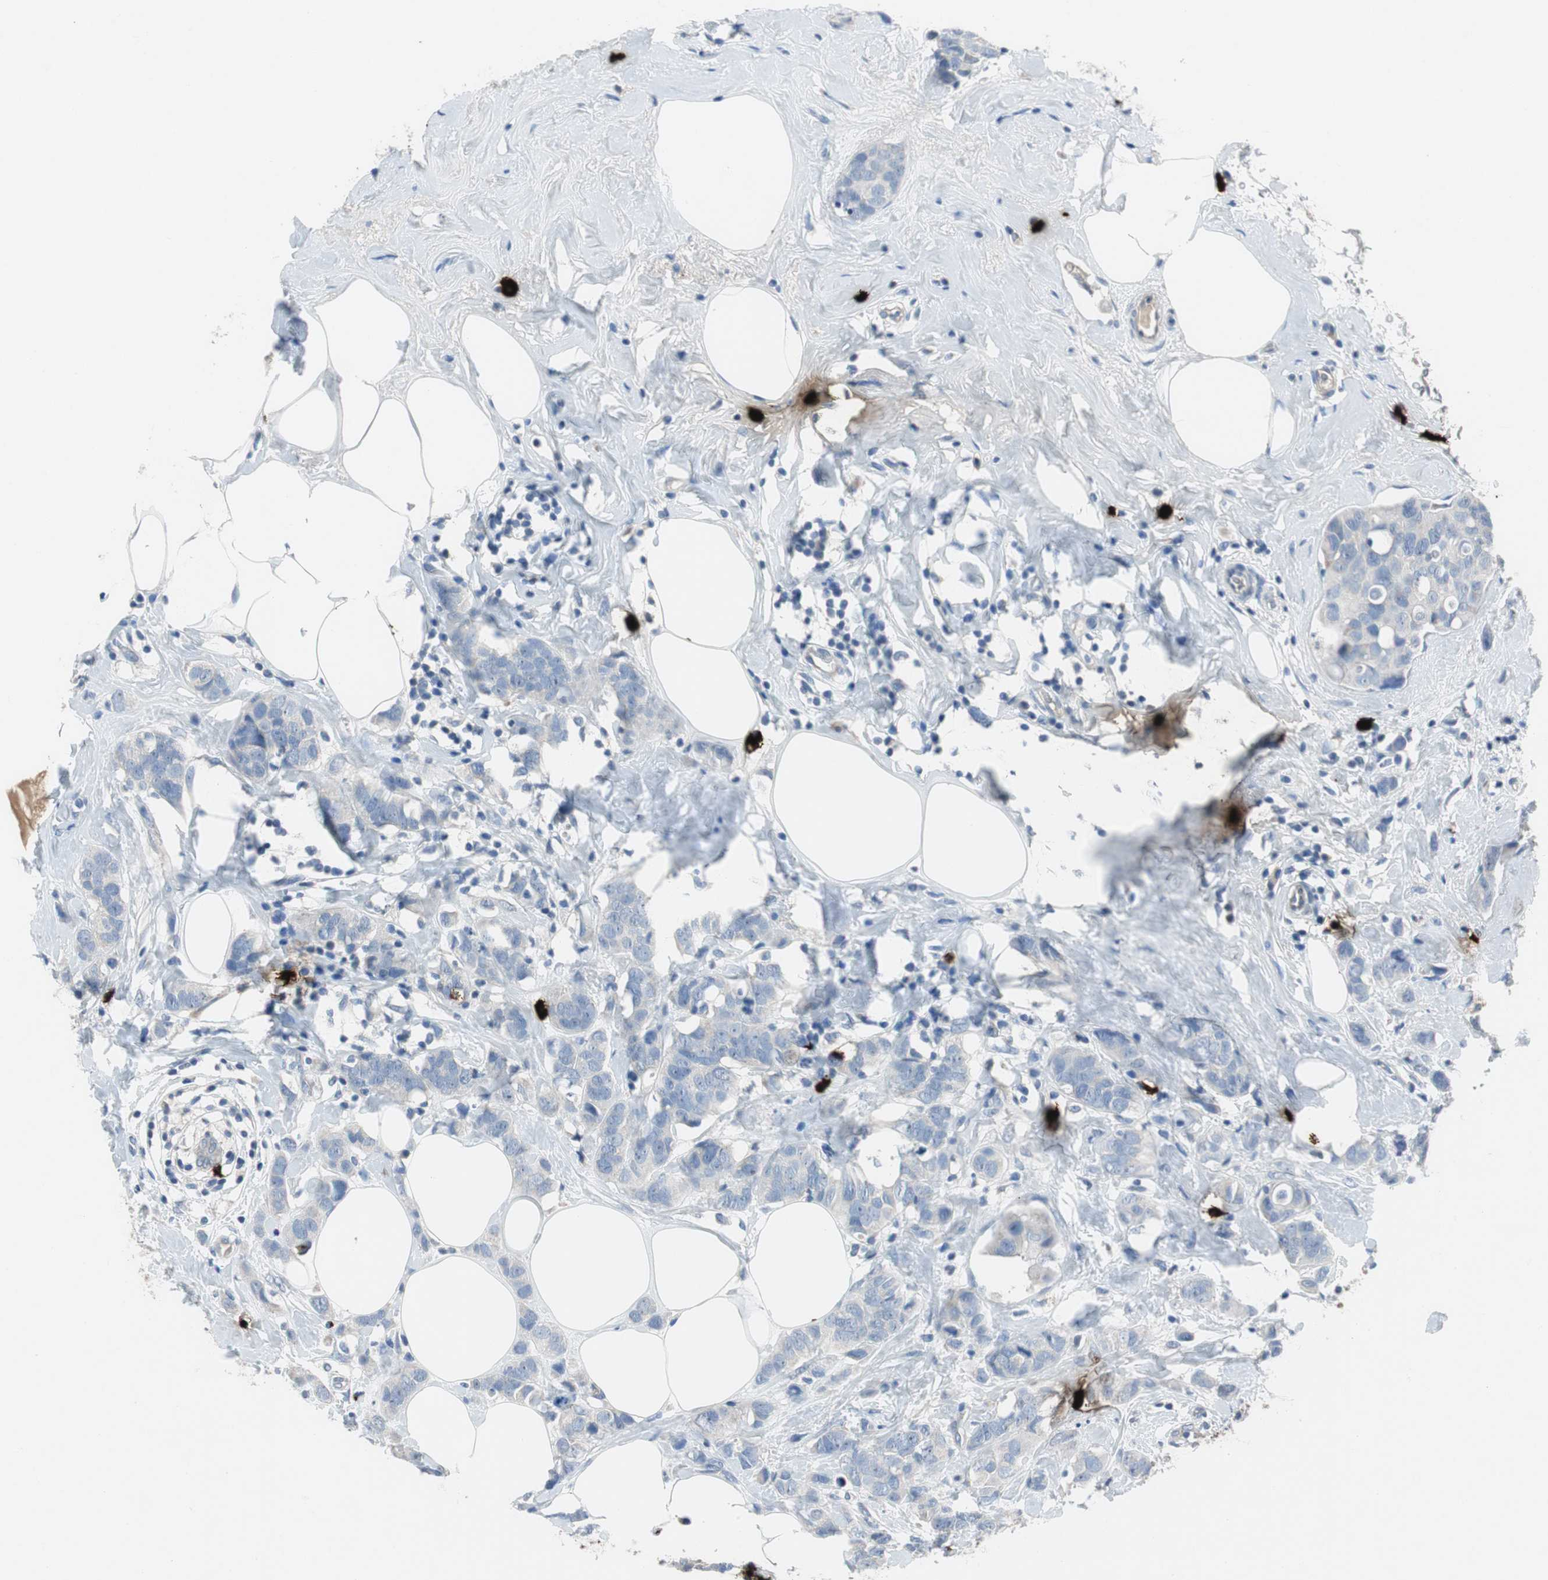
{"staining": {"intensity": "negative", "quantity": "none", "location": "none"}, "tissue": "breast cancer", "cell_type": "Tumor cells", "image_type": "cancer", "snomed": [{"axis": "morphology", "description": "Normal tissue, NOS"}, {"axis": "morphology", "description": "Duct carcinoma"}, {"axis": "topography", "description": "Breast"}], "caption": "This image is of breast invasive ductal carcinoma stained with immunohistochemistry to label a protein in brown with the nuclei are counter-stained blue. There is no positivity in tumor cells.", "gene": "CPA3", "patient": {"sex": "female", "age": 50}}